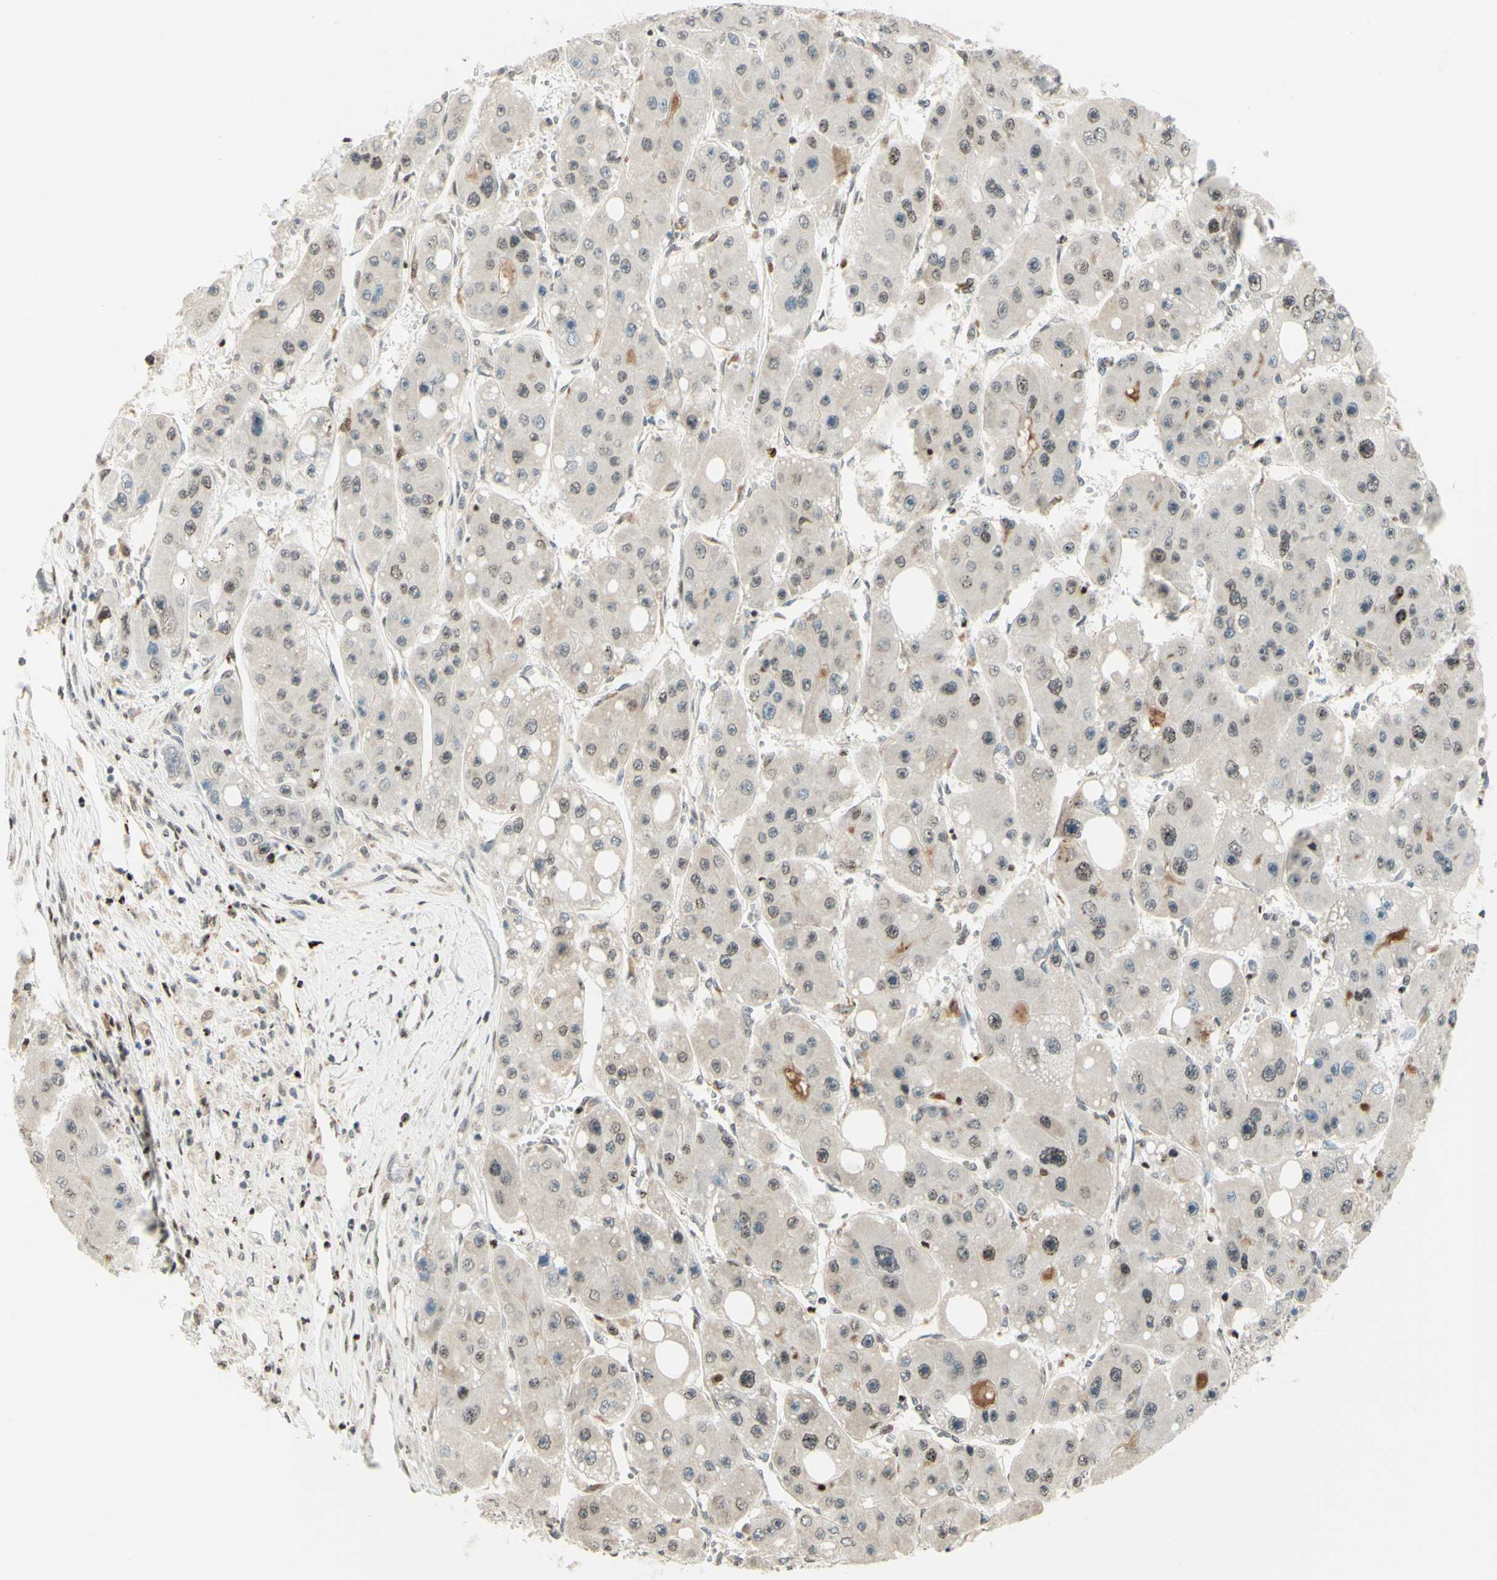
{"staining": {"intensity": "weak", "quantity": "<25%", "location": "cytoplasmic/membranous,nuclear"}, "tissue": "liver cancer", "cell_type": "Tumor cells", "image_type": "cancer", "snomed": [{"axis": "morphology", "description": "Carcinoma, Hepatocellular, NOS"}, {"axis": "topography", "description": "Liver"}], "caption": "Immunohistochemical staining of human liver cancer (hepatocellular carcinoma) demonstrates no significant staining in tumor cells.", "gene": "CDKL5", "patient": {"sex": "female", "age": 61}}